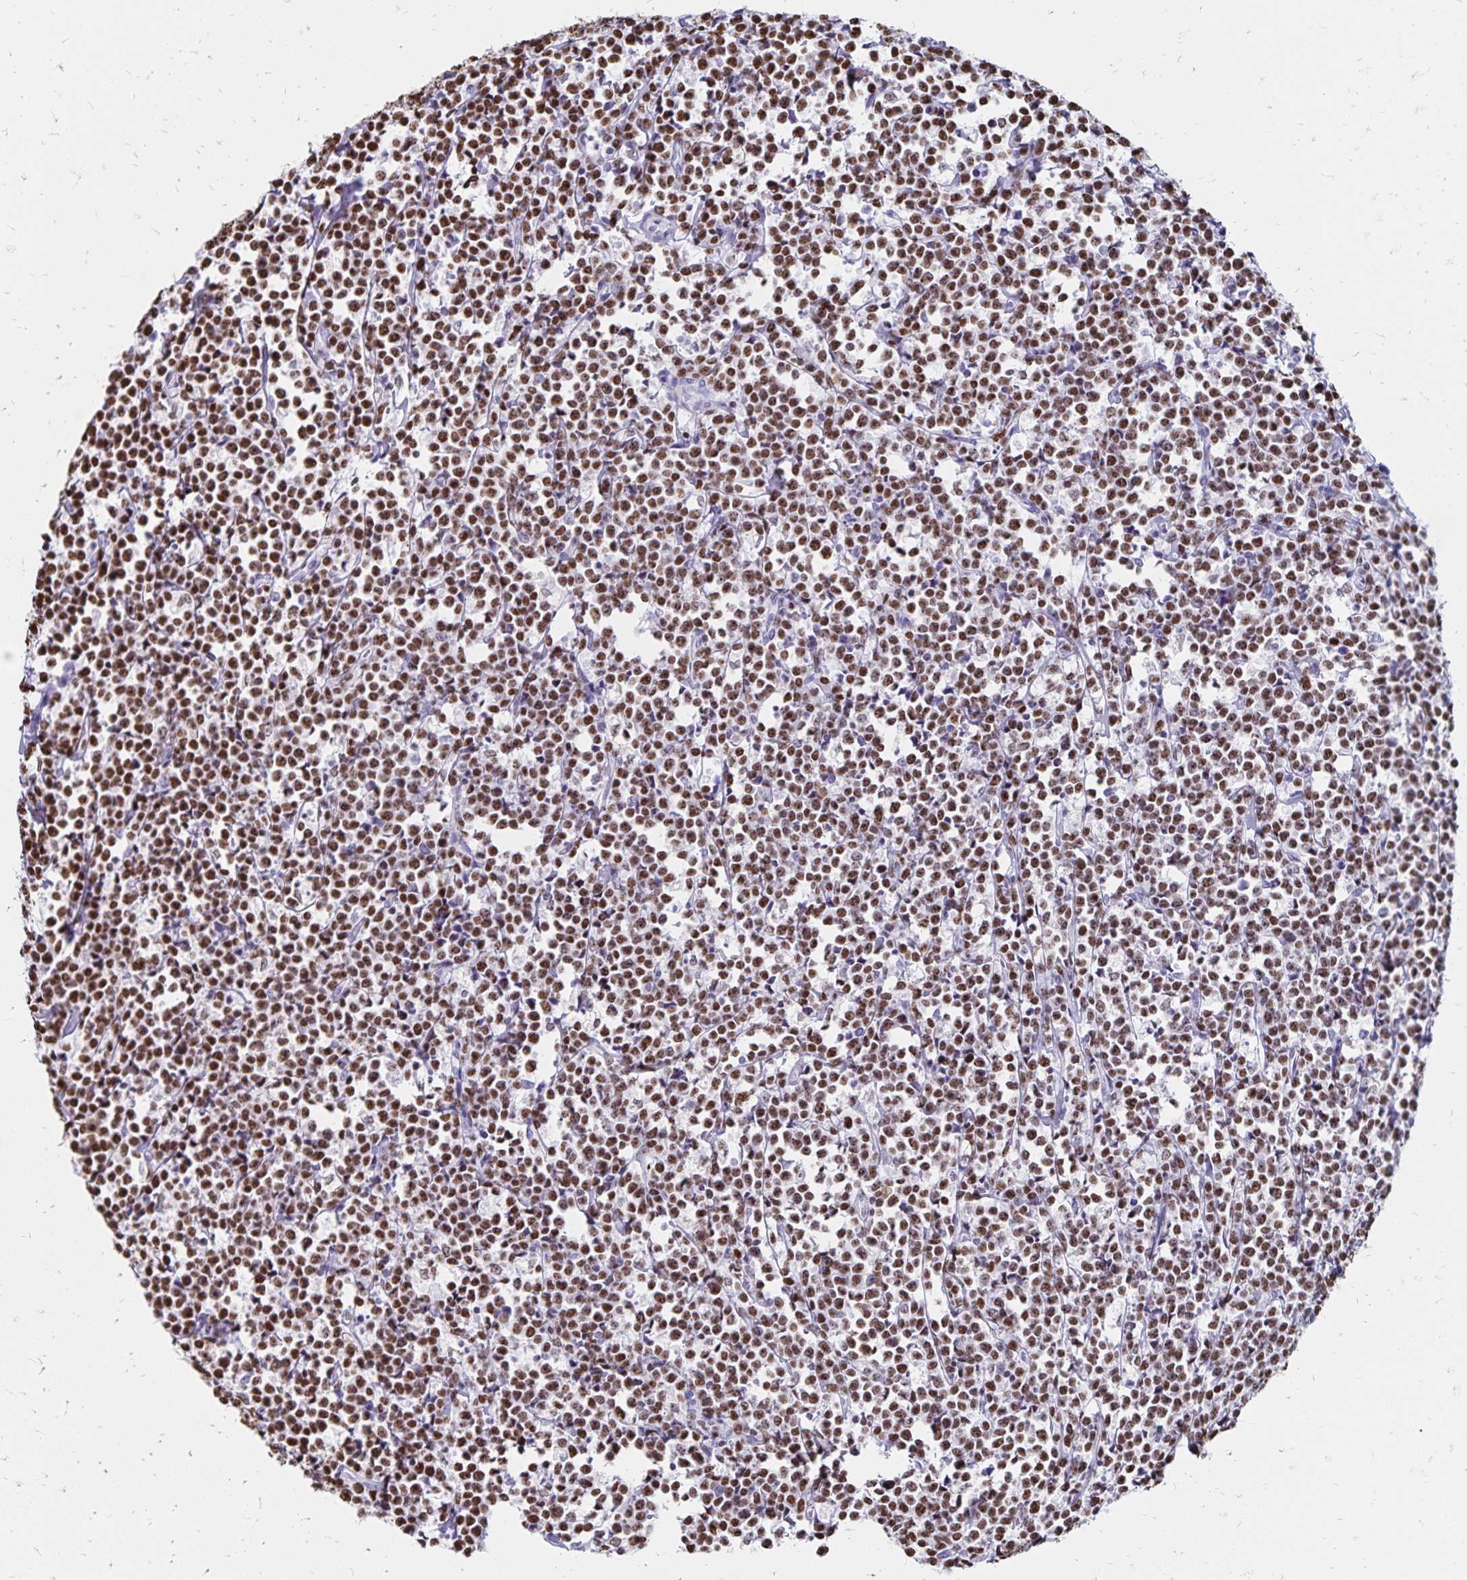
{"staining": {"intensity": "moderate", "quantity": ">75%", "location": "nuclear"}, "tissue": "lymphoma", "cell_type": "Tumor cells", "image_type": "cancer", "snomed": [{"axis": "morphology", "description": "Malignant lymphoma, non-Hodgkin's type, High grade"}, {"axis": "topography", "description": "Small intestine"}], "caption": "Brown immunohistochemical staining in human lymphoma shows moderate nuclear staining in approximately >75% of tumor cells.", "gene": "IKZF1", "patient": {"sex": "female", "age": 56}}